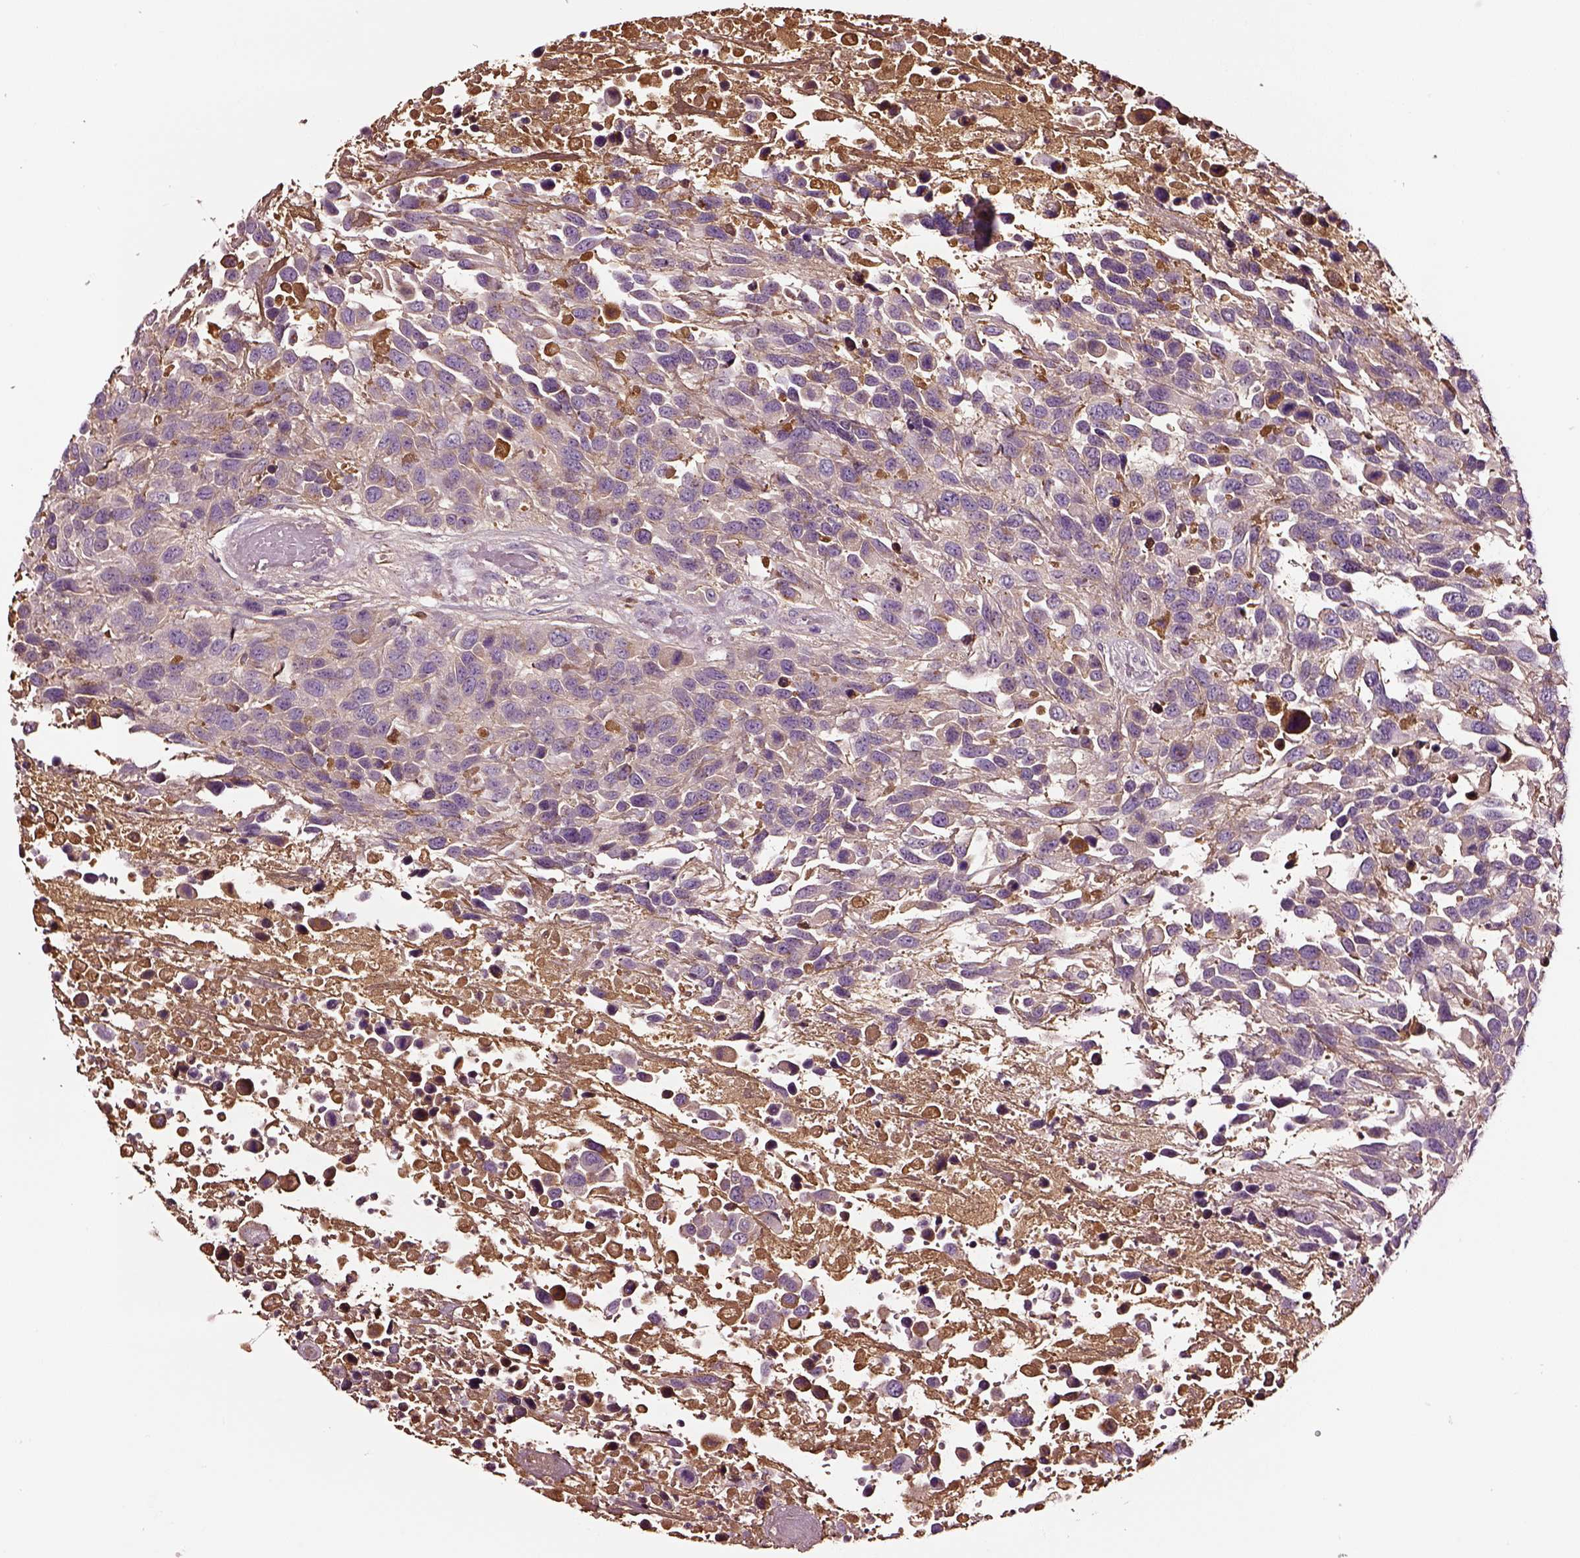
{"staining": {"intensity": "negative", "quantity": "none", "location": "none"}, "tissue": "urothelial cancer", "cell_type": "Tumor cells", "image_type": "cancer", "snomed": [{"axis": "morphology", "description": "Urothelial carcinoma, High grade"}, {"axis": "topography", "description": "Urinary bladder"}], "caption": "This is a photomicrograph of IHC staining of urothelial cancer, which shows no positivity in tumor cells.", "gene": "TF", "patient": {"sex": "female", "age": 70}}